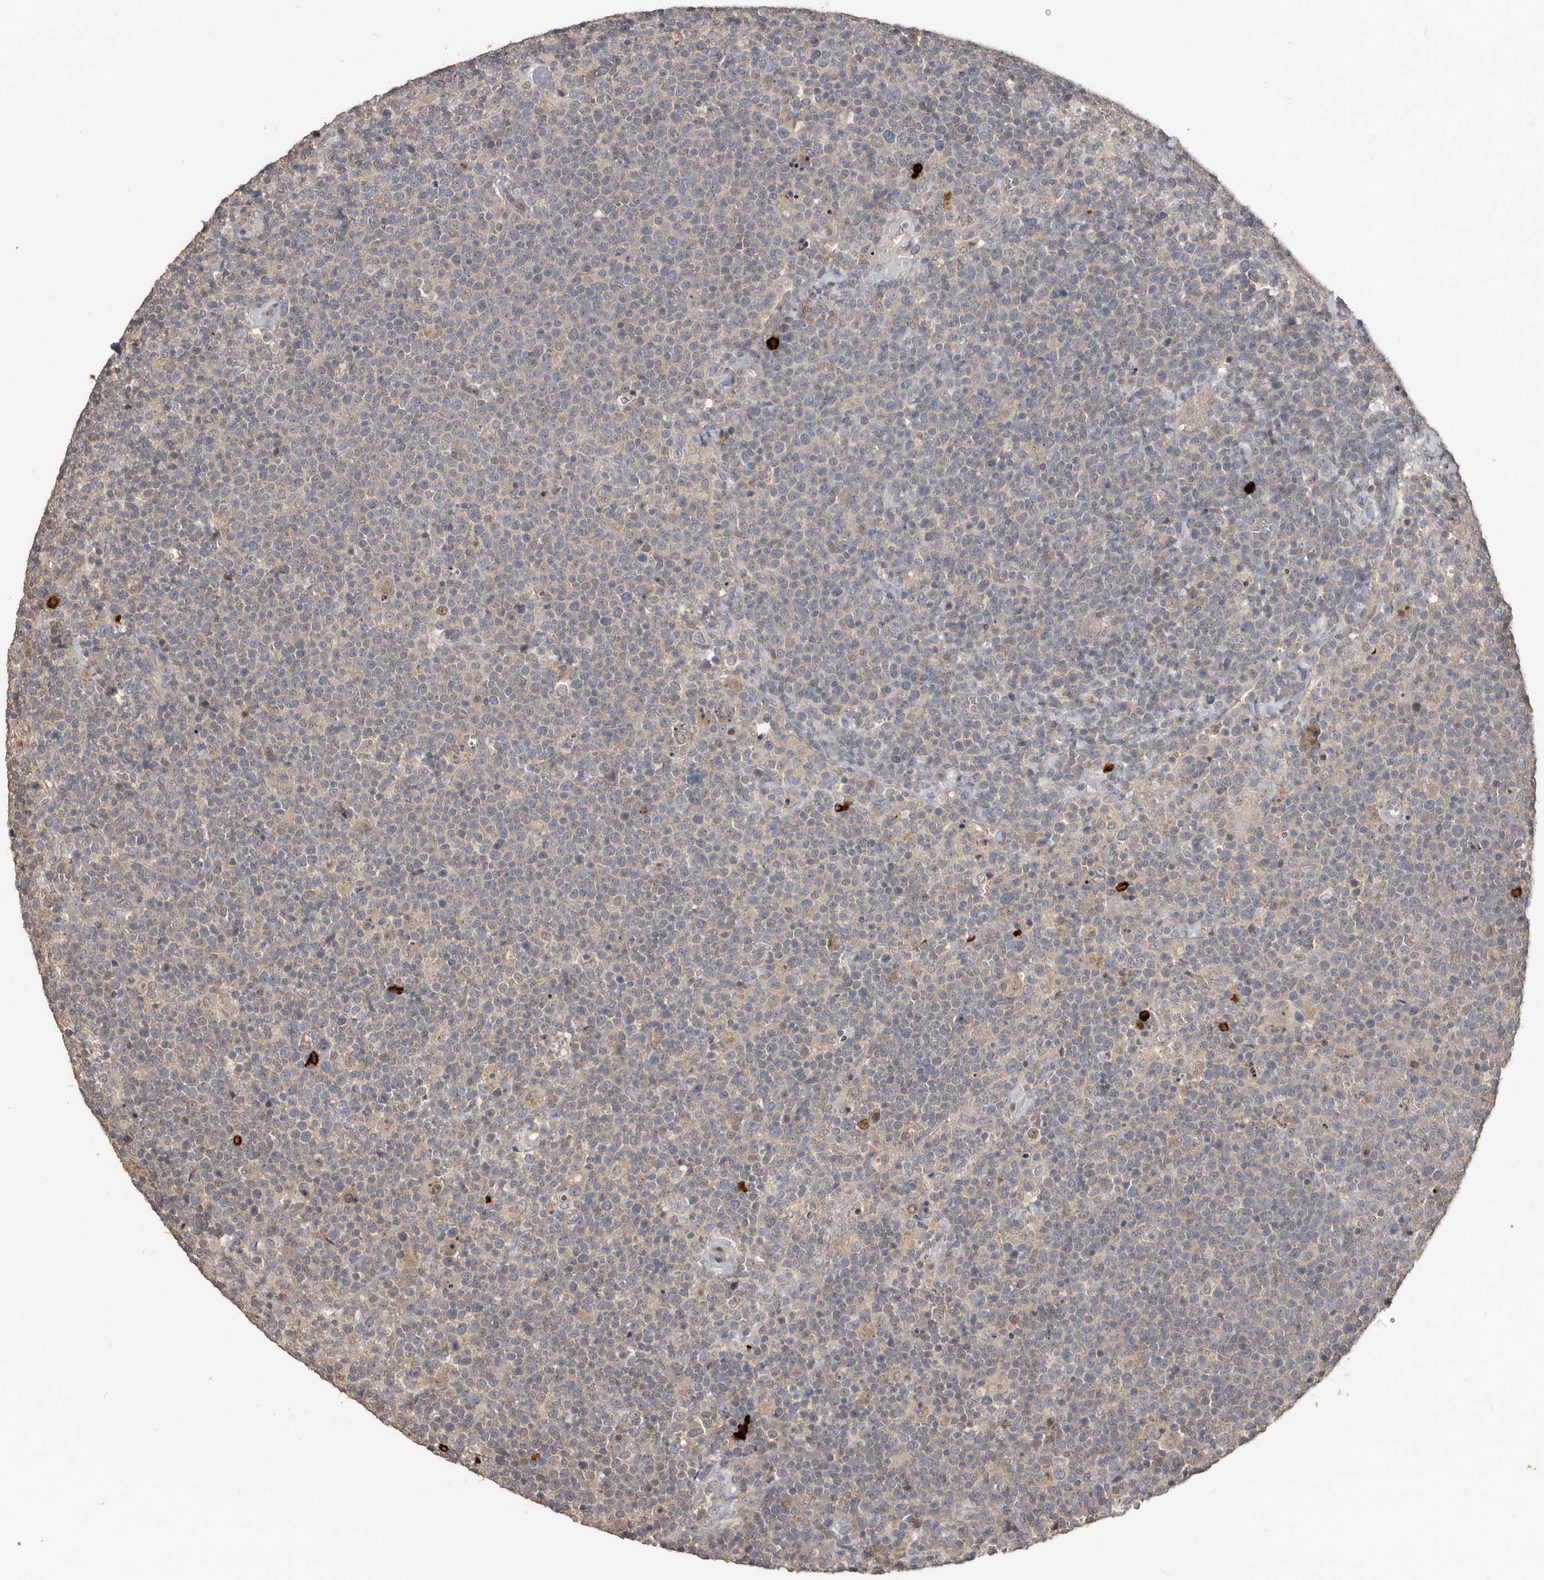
{"staining": {"intensity": "negative", "quantity": "none", "location": "none"}, "tissue": "lymphoma", "cell_type": "Tumor cells", "image_type": "cancer", "snomed": [{"axis": "morphology", "description": "Malignant lymphoma, non-Hodgkin's type, High grade"}, {"axis": "topography", "description": "Lymph node"}], "caption": "Immunohistochemistry histopathology image of lymphoma stained for a protein (brown), which exhibits no positivity in tumor cells.", "gene": "BAMBI", "patient": {"sex": "male", "age": 61}}